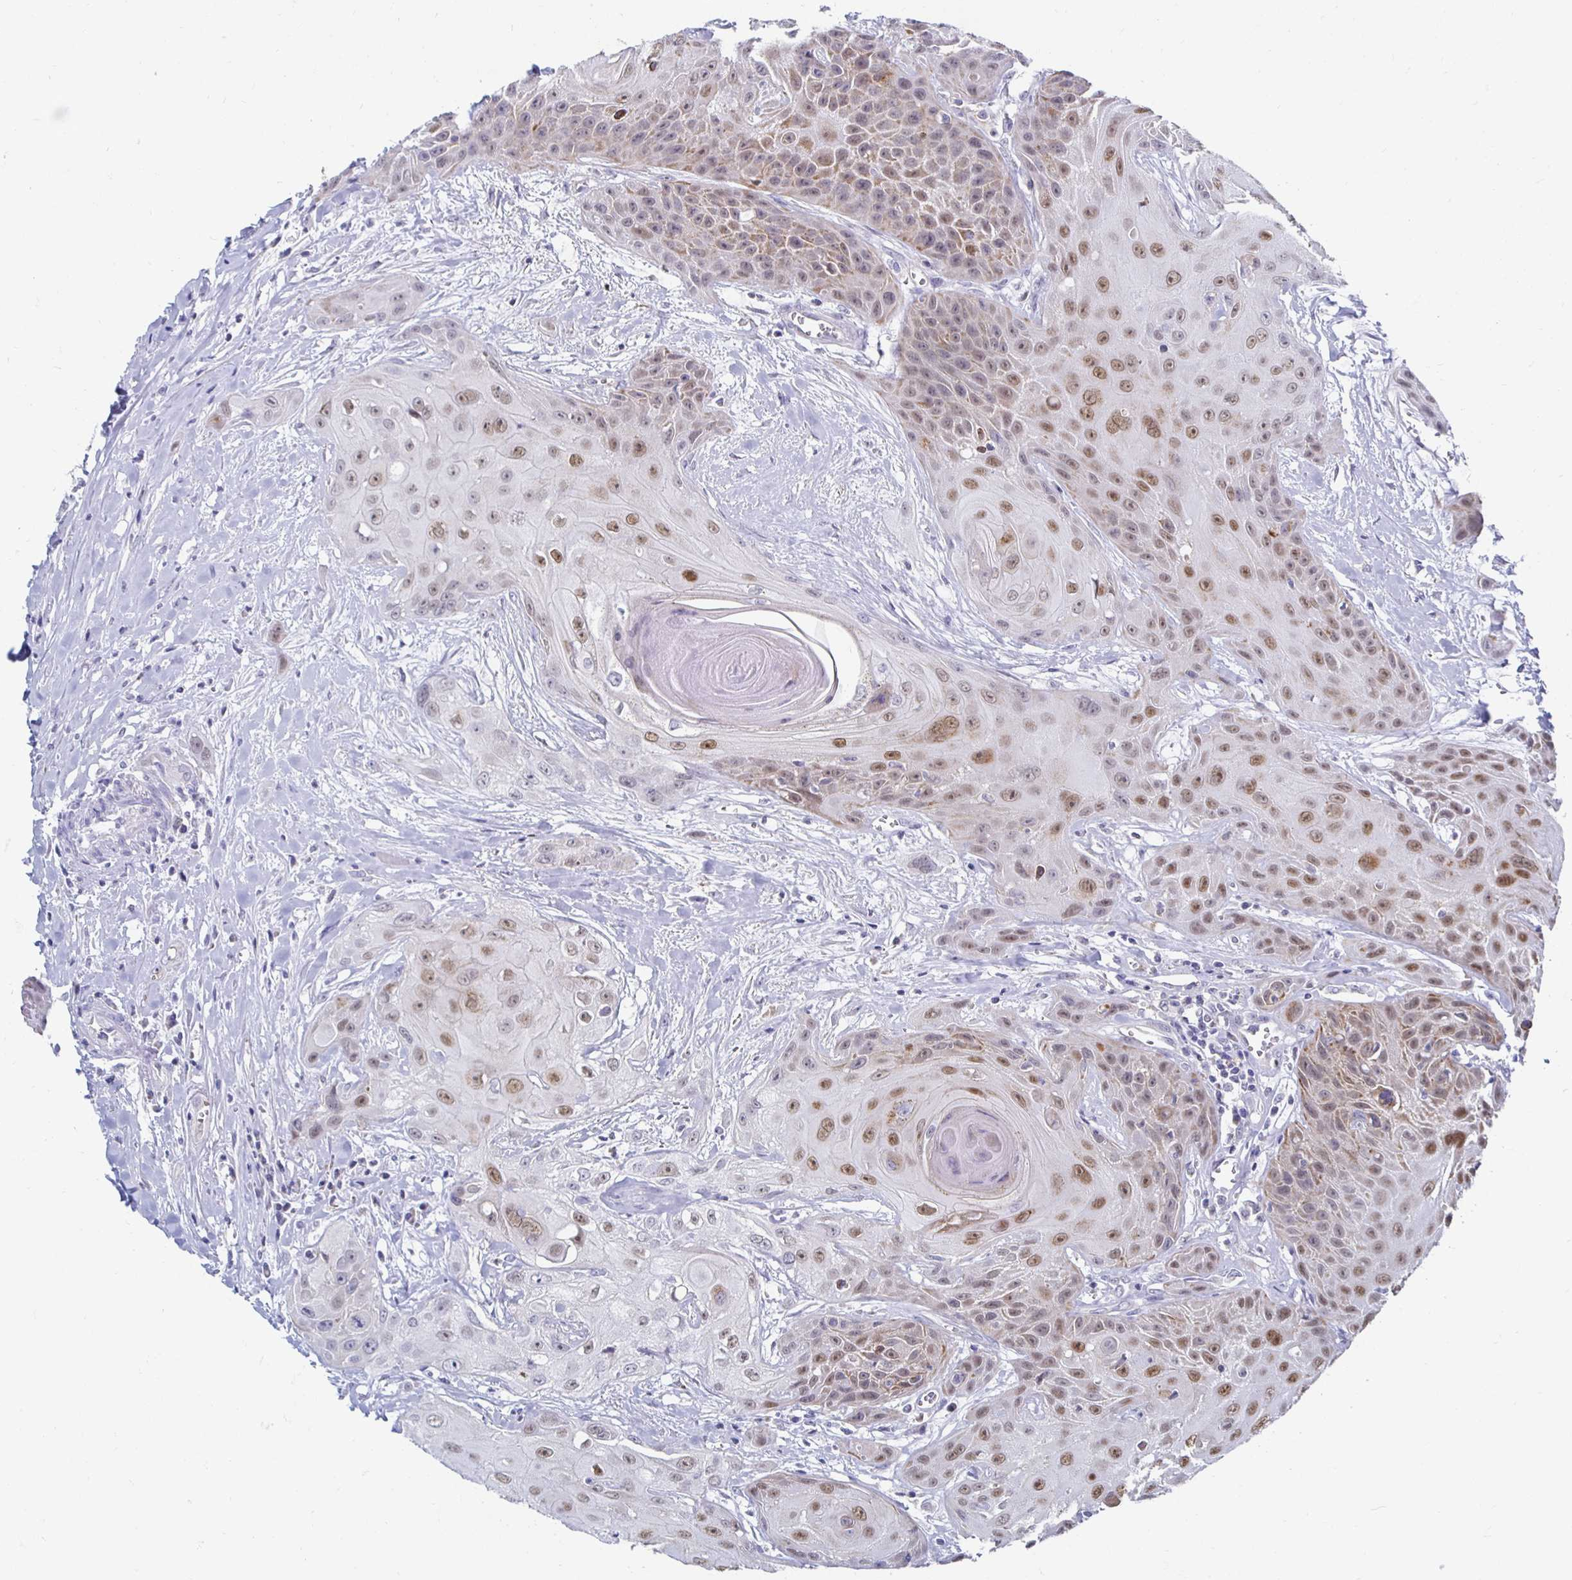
{"staining": {"intensity": "moderate", "quantity": "25%-75%", "location": "nuclear"}, "tissue": "head and neck cancer", "cell_type": "Tumor cells", "image_type": "cancer", "snomed": [{"axis": "morphology", "description": "Squamous cell carcinoma, NOS"}, {"axis": "topography", "description": "Head-Neck"}], "caption": "Protein staining reveals moderate nuclear positivity in approximately 25%-75% of tumor cells in head and neck cancer (squamous cell carcinoma).", "gene": "NOCT", "patient": {"sex": "female", "age": 73}}